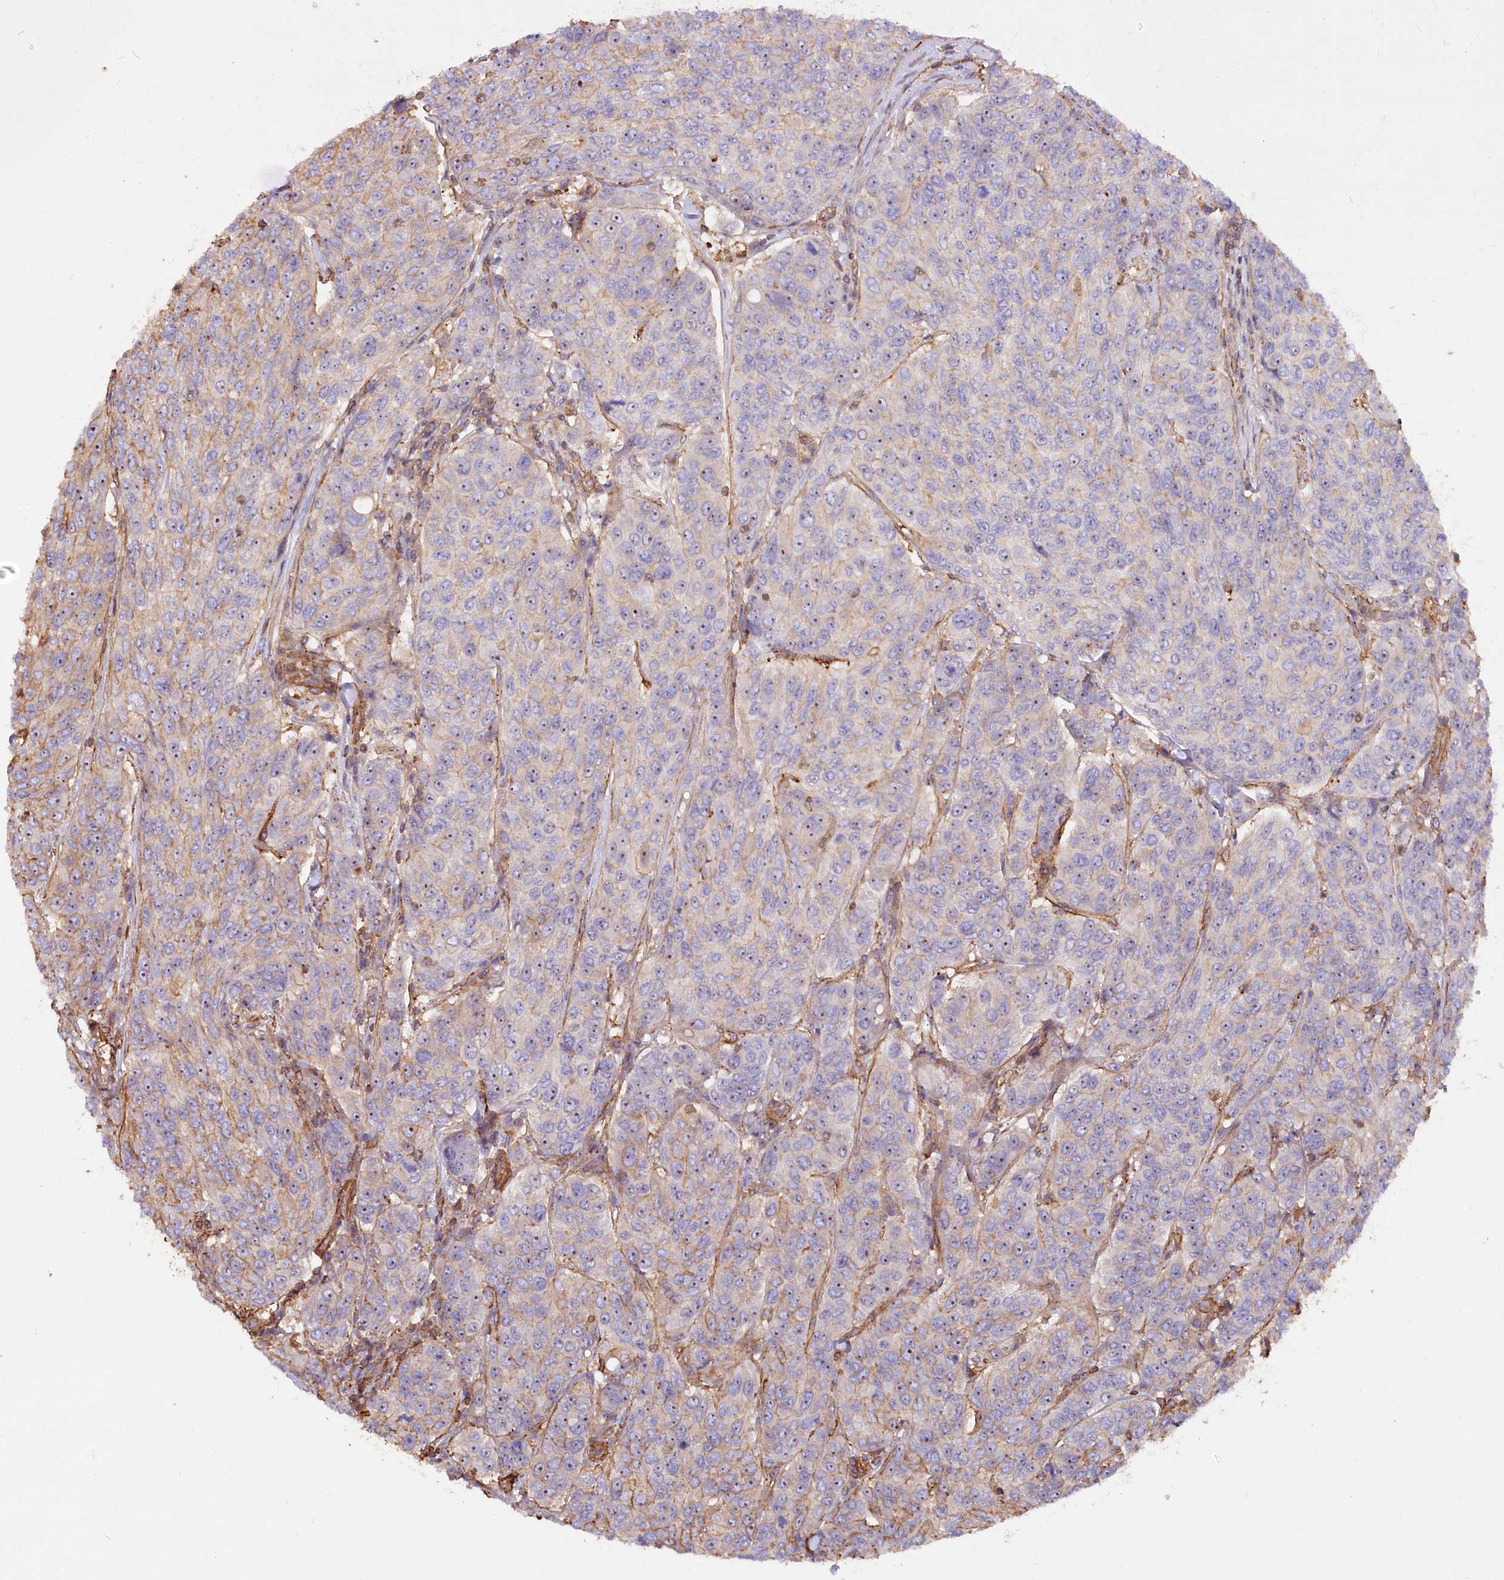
{"staining": {"intensity": "weak", "quantity": "<25%", "location": "nuclear"}, "tissue": "breast cancer", "cell_type": "Tumor cells", "image_type": "cancer", "snomed": [{"axis": "morphology", "description": "Duct carcinoma"}, {"axis": "topography", "description": "Breast"}], "caption": "The histopathology image demonstrates no significant positivity in tumor cells of breast cancer (invasive ductal carcinoma). The staining was performed using DAB (3,3'-diaminobenzidine) to visualize the protein expression in brown, while the nuclei were stained in blue with hematoxylin (Magnification: 20x).", "gene": "WDR36", "patient": {"sex": "female", "age": 55}}